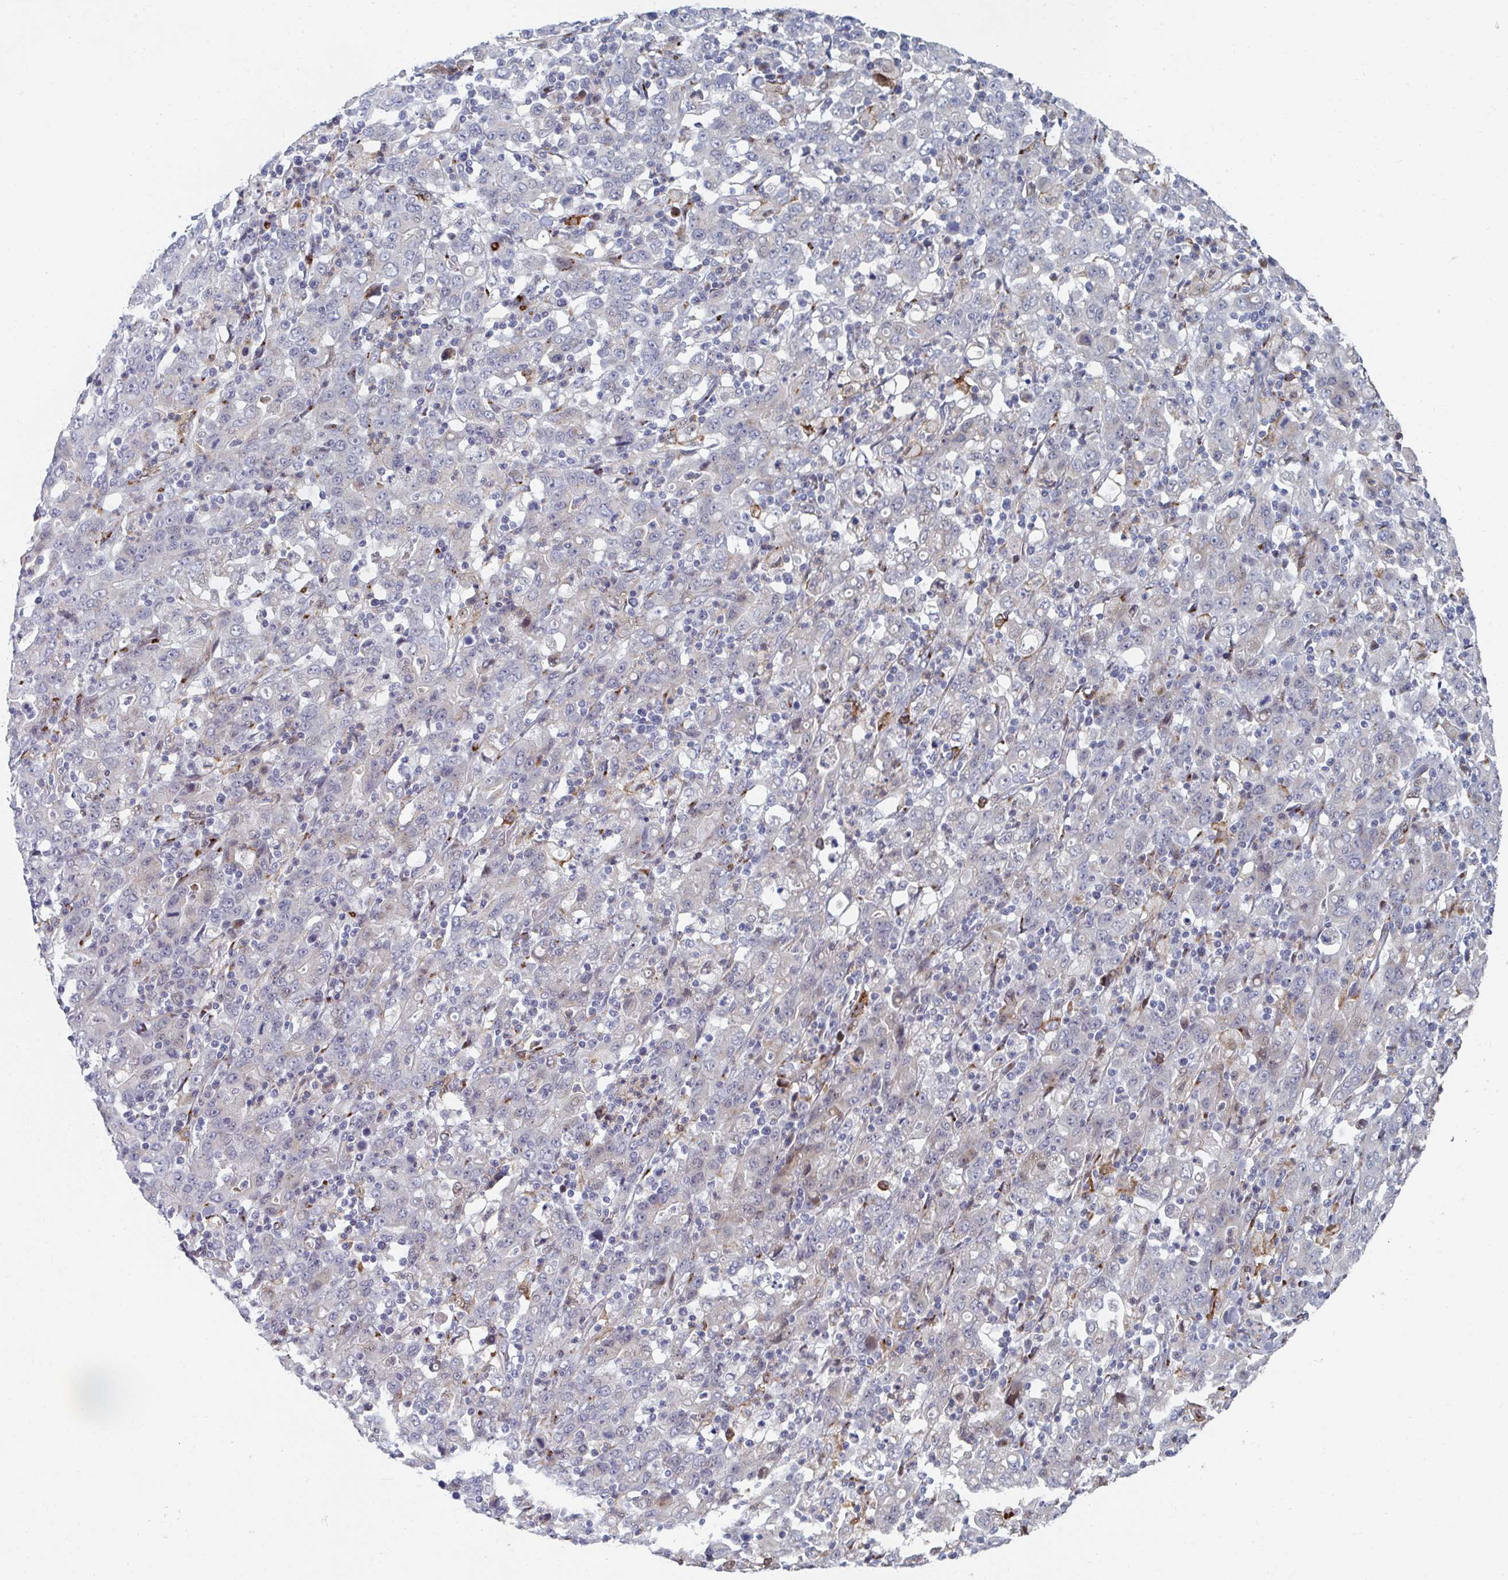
{"staining": {"intensity": "negative", "quantity": "none", "location": "none"}, "tissue": "stomach cancer", "cell_type": "Tumor cells", "image_type": "cancer", "snomed": [{"axis": "morphology", "description": "Adenocarcinoma, NOS"}, {"axis": "topography", "description": "Stomach, upper"}], "caption": "Immunohistochemistry of human stomach cancer shows no positivity in tumor cells.", "gene": "PSMG1", "patient": {"sex": "male", "age": 69}}